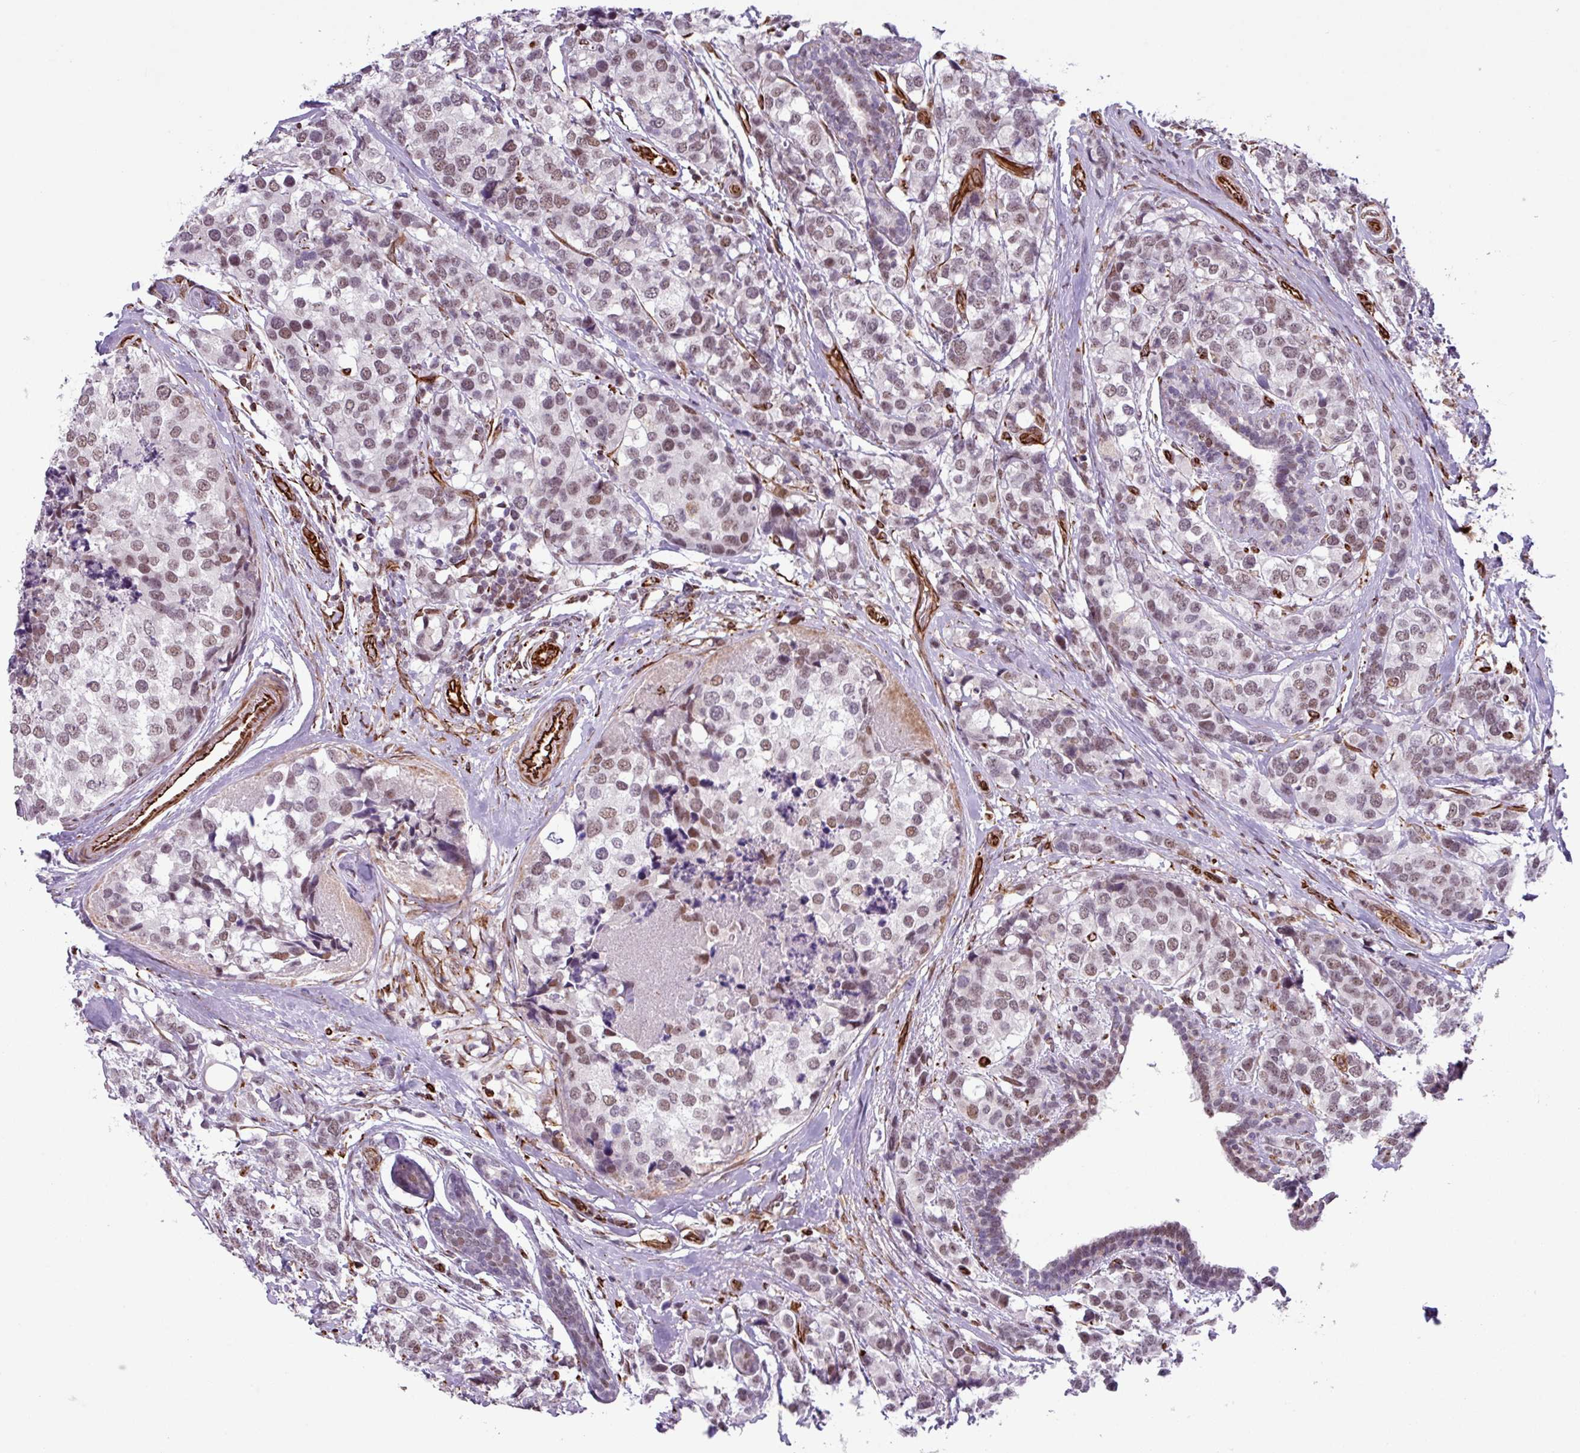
{"staining": {"intensity": "weak", "quantity": ">75%", "location": "nuclear"}, "tissue": "breast cancer", "cell_type": "Tumor cells", "image_type": "cancer", "snomed": [{"axis": "morphology", "description": "Lobular carcinoma"}, {"axis": "topography", "description": "Breast"}], "caption": "A high-resolution micrograph shows IHC staining of lobular carcinoma (breast), which demonstrates weak nuclear expression in about >75% of tumor cells.", "gene": "CHD3", "patient": {"sex": "female", "age": 59}}